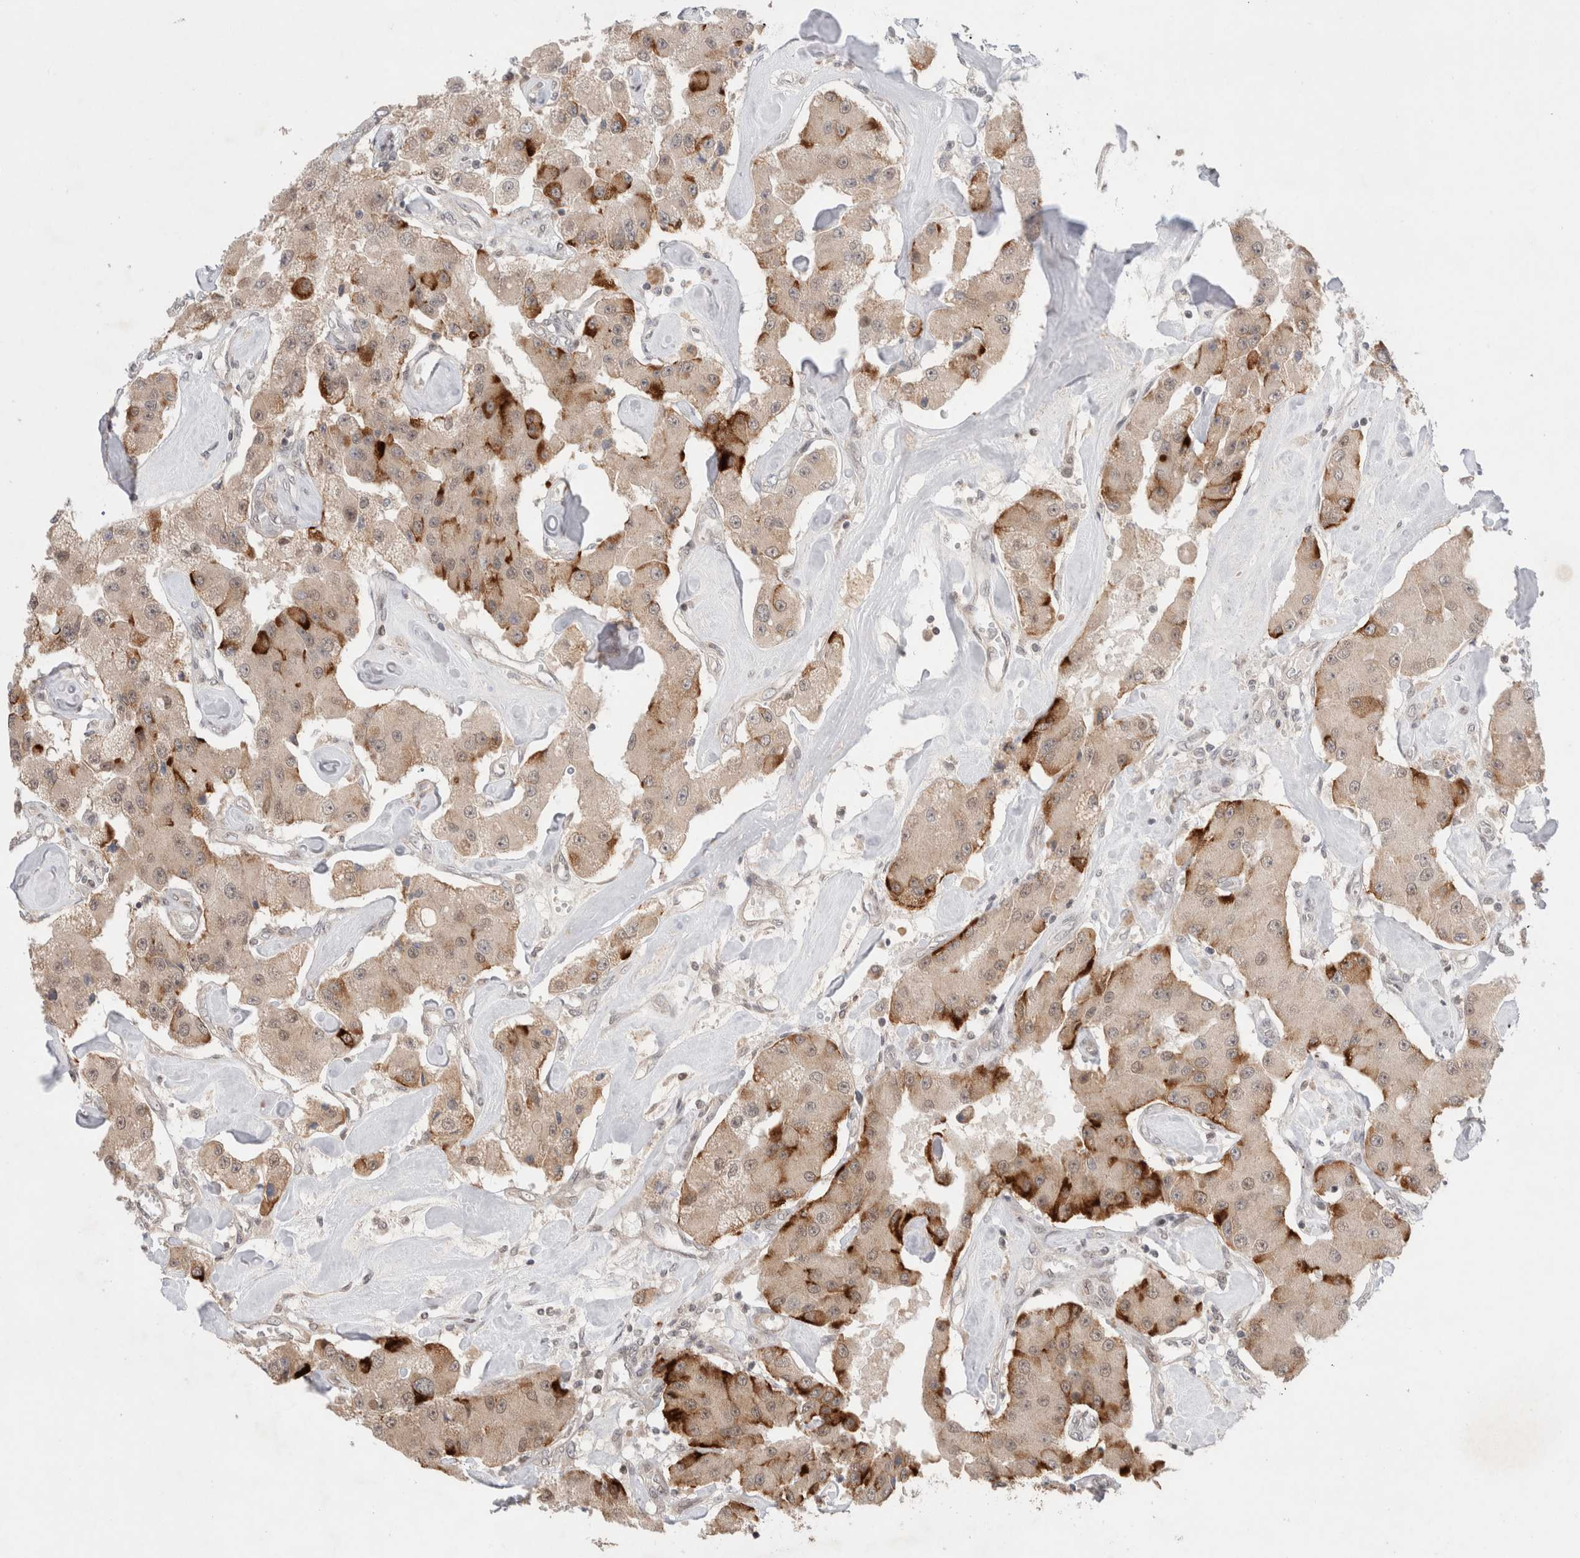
{"staining": {"intensity": "moderate", "quantity": ">75%", "location": "cytoplasmic/membranous,nuclear"}, "tissue": "carcinoid", "cell_type": "Tumor cells", "image_type": "cancer", "snomed": [{"axis": "morphology", "description": "Carcinoid, malignant, NOS"}, {"axis": "topography", "description": "Pancreas"}], "caption": "Immunohistochemical staining of human carcinoid shows medium levels of moderate cytoplasmic/membranous and nuclear protein expression in approximately >75% of tumor cells.", "gene": "SYDE2", "patient": {"sex": "male", "age": 41}}